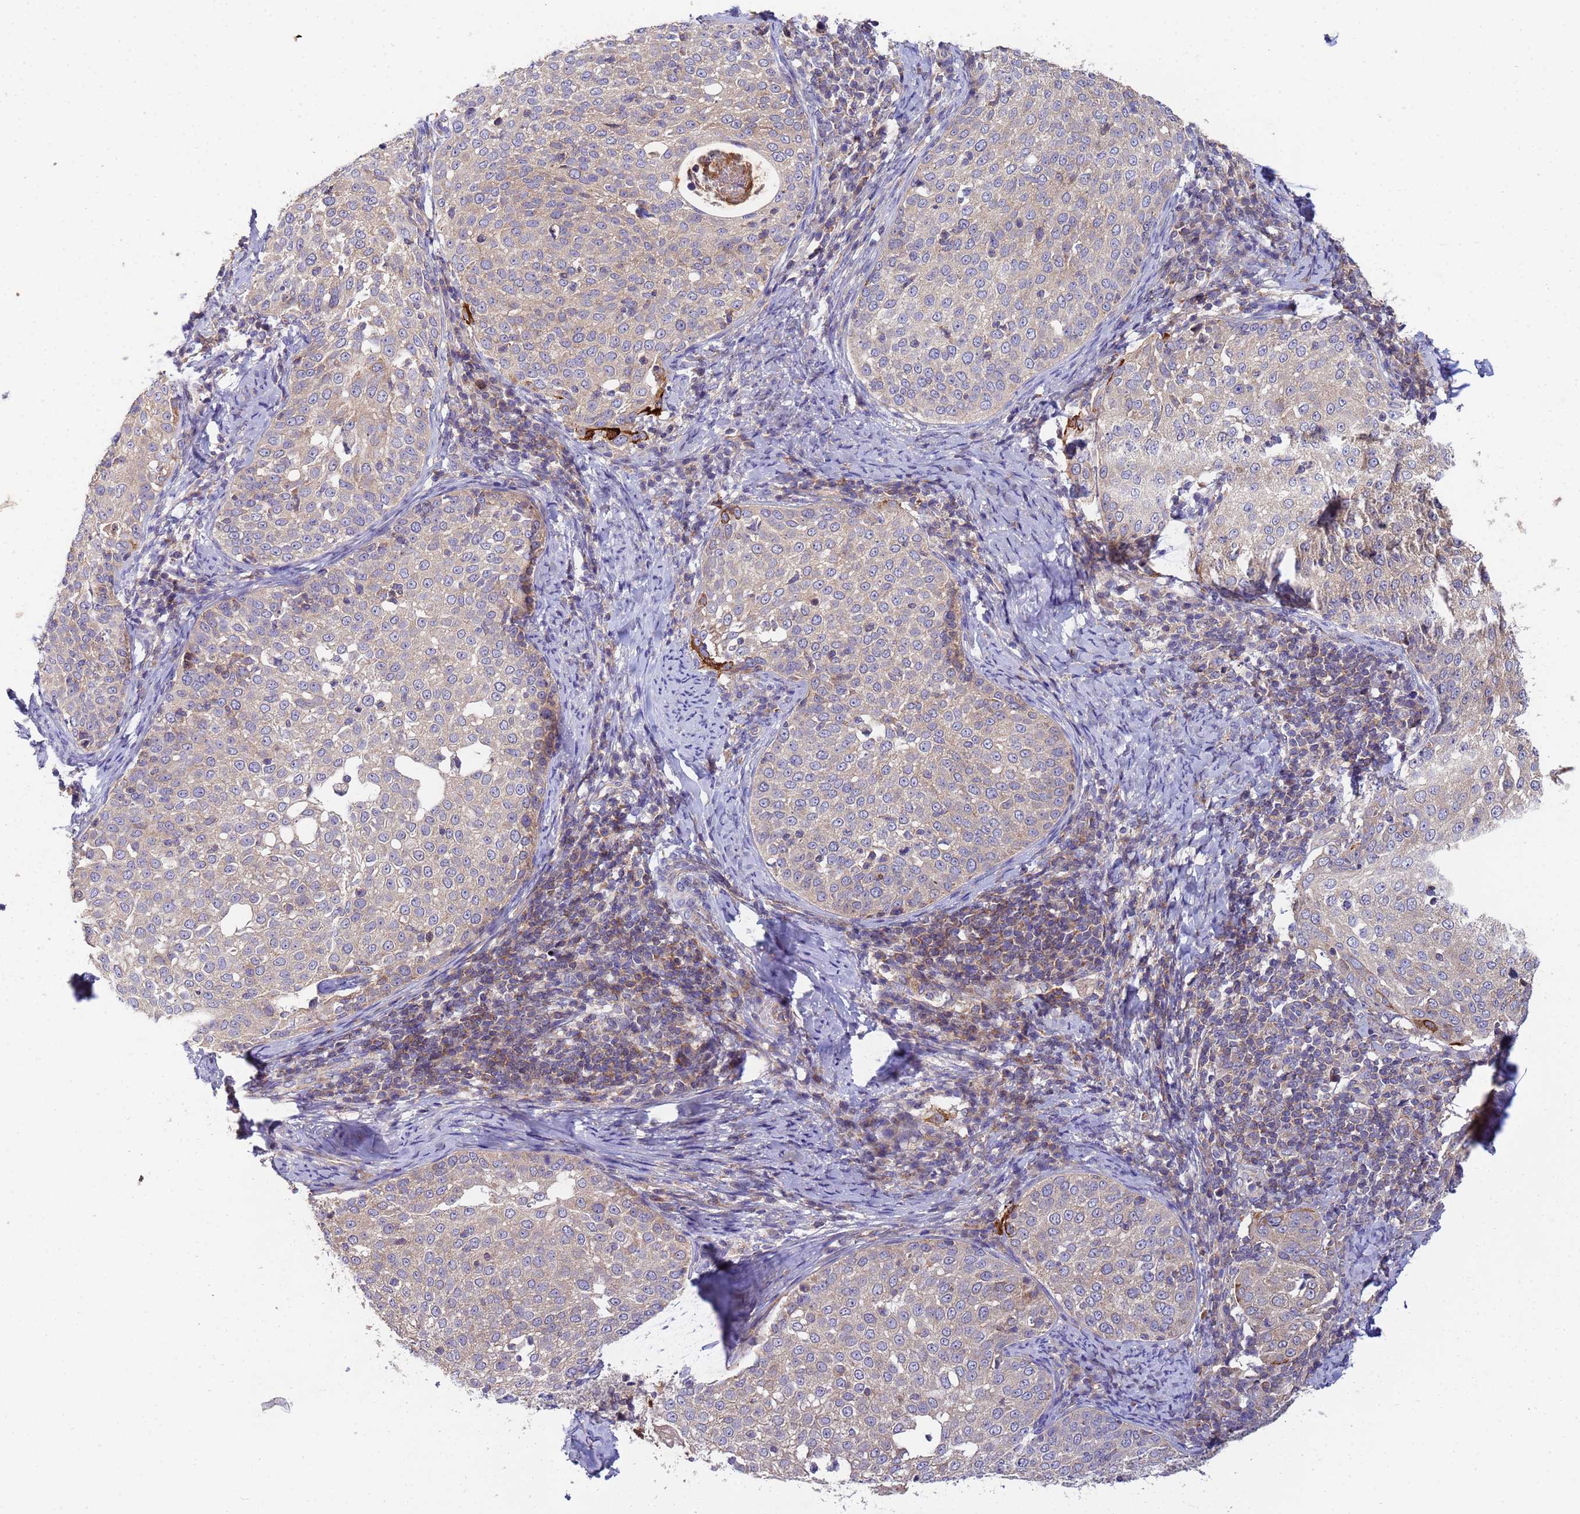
{"staining": {"intensity": "negative", "quantity": "none", "location": "none"}, "tissue": "cervical cancer", "cell_type": "Tumor cells", "image_type": "cancer", "snomed": [{"axis": "morphology", "description": "Squamous cell carcinoma, NOS"}, {"axis": "topography", "description": "Cervix"}], "caption": "Tumor cells show no significant protein positivity in cervical cancer.", "gene": "CDC34", "patient": {"sex": "female", "age": 57}}